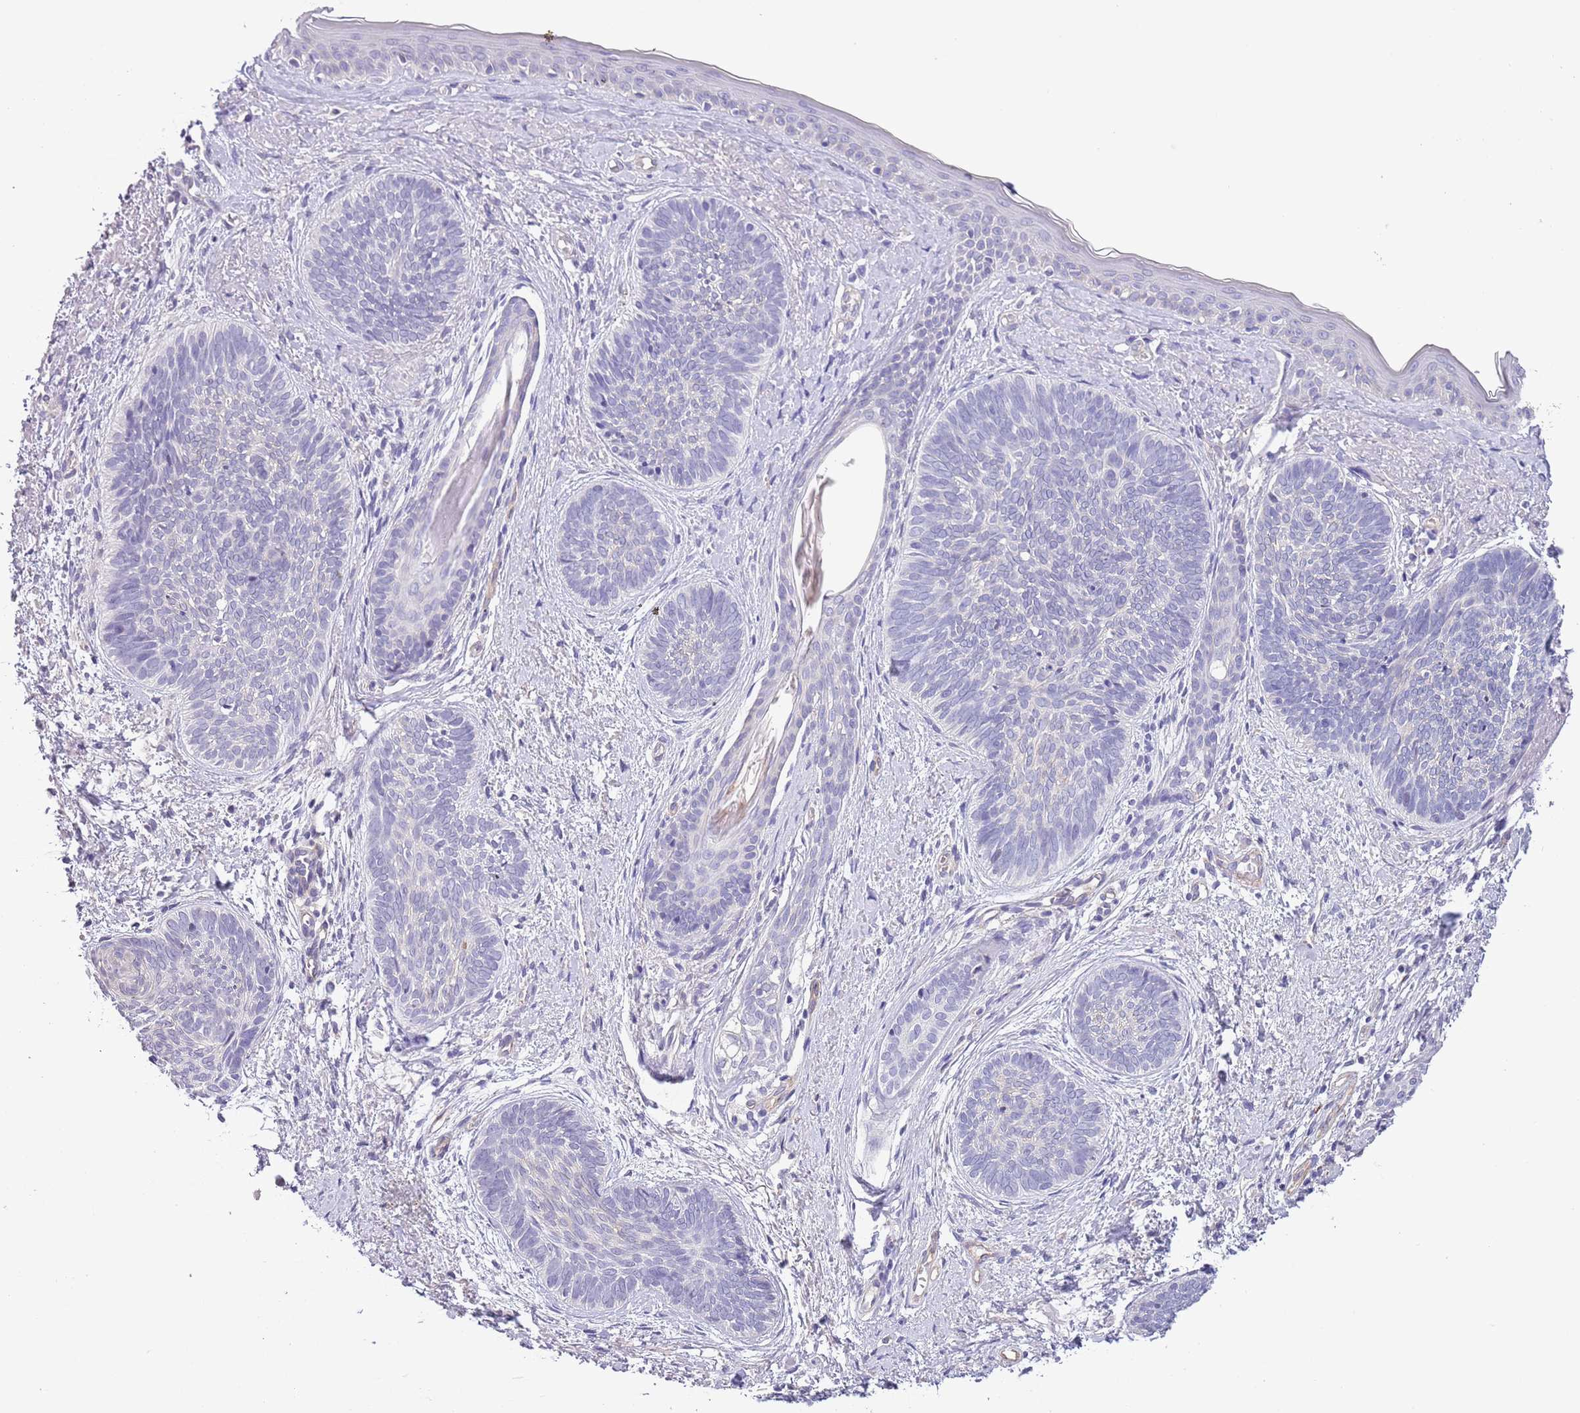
{"staining": {"intensity": "negative", "quantity": "none", "location": "none"}, "tissue": "skin cancer", "cell_type": "Tumor cells", "image_type": "cancer", "snomed": [{"axis": "morphology", "description": "Basal cell carcinoma"}, {"axis": "topography", "description": "Skin"}], "caption": "There is no significant expression in tumor cells of skin cancer.", "gene": "ZNF658", "patient": {"sex": "female", "age": 81}}